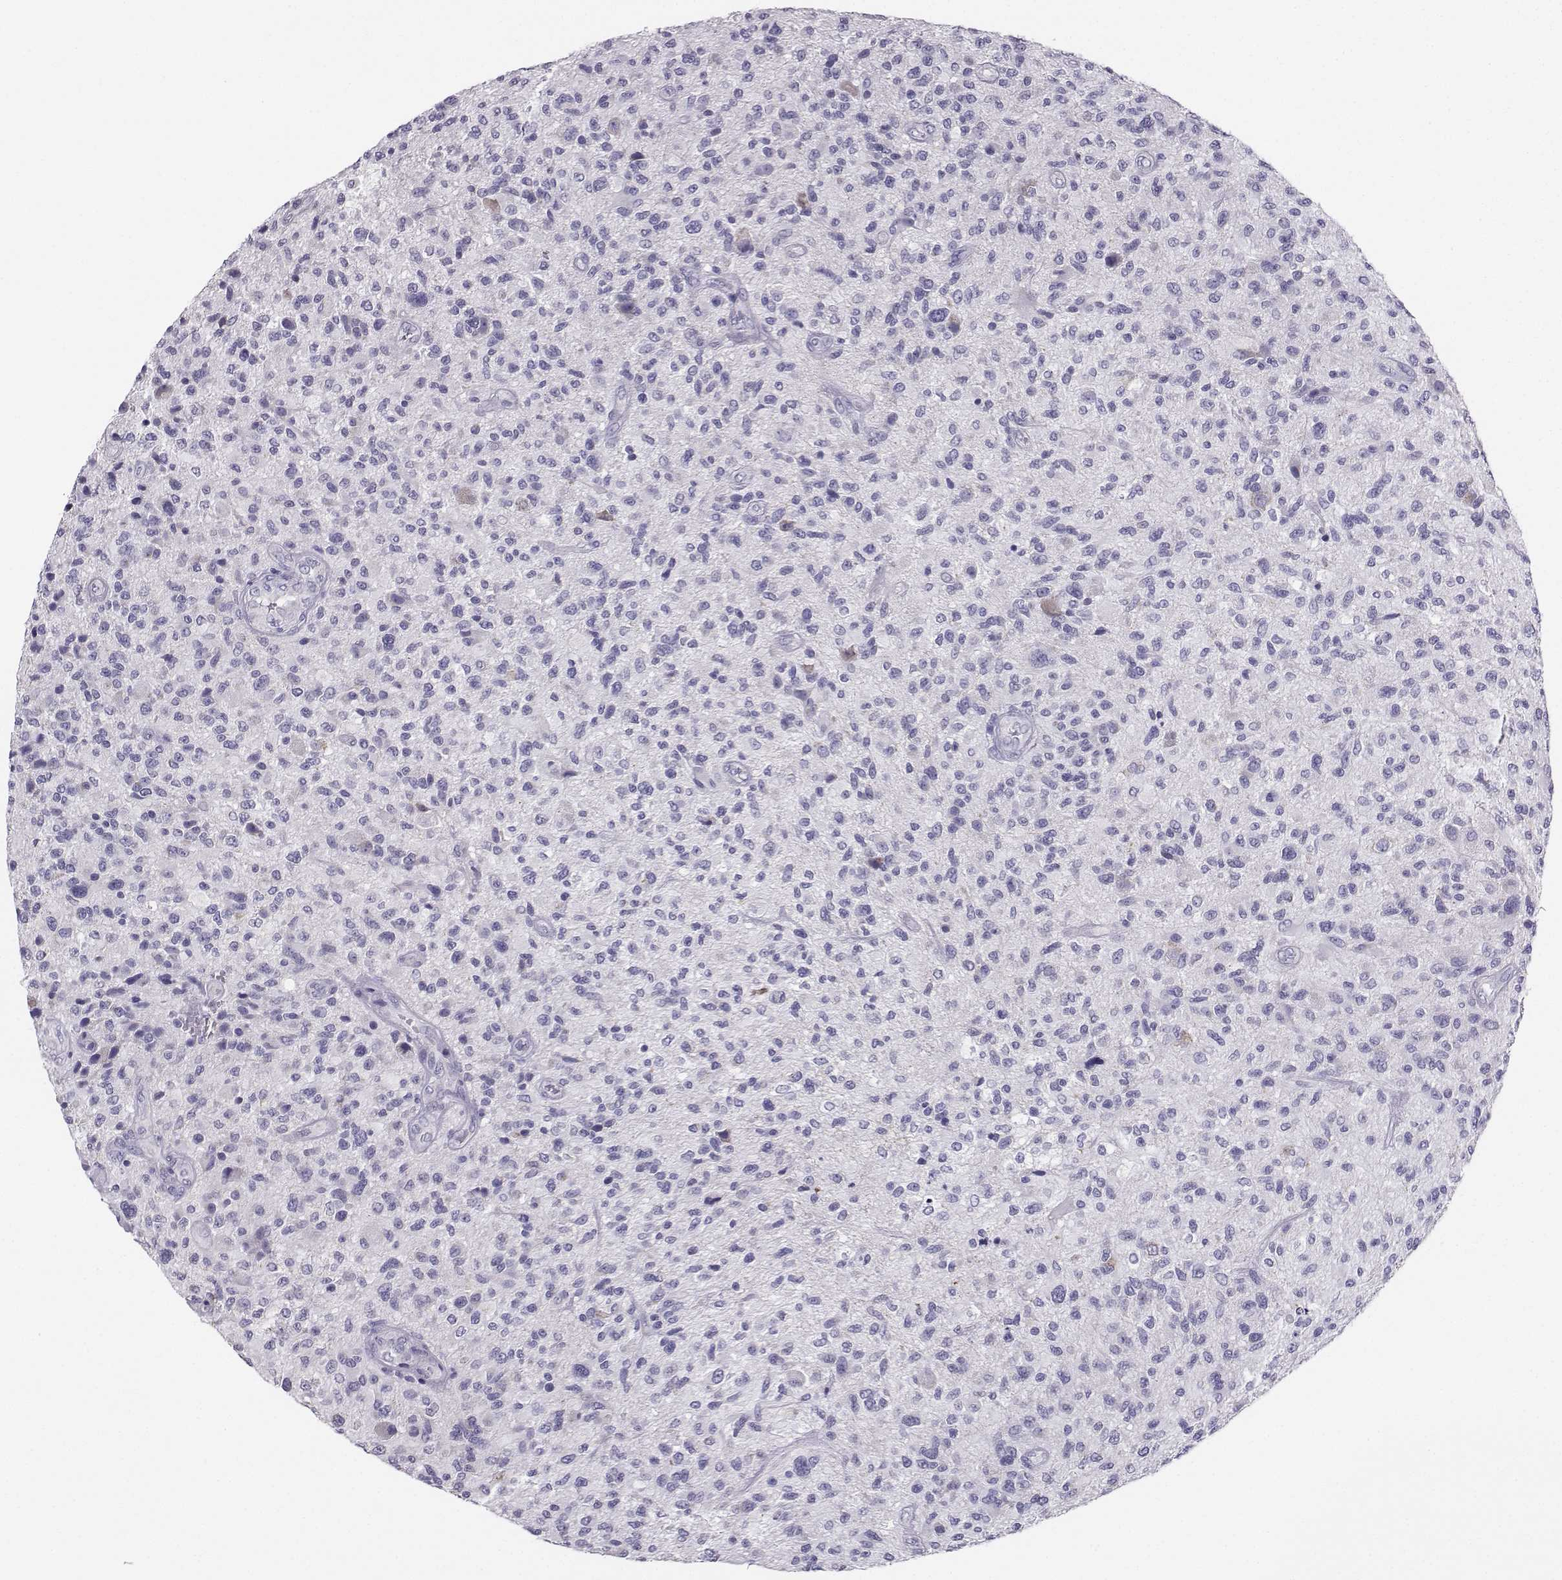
{"staining": {"intensity": "negative", "quantity": "none", "location": "none"}, "tissue": "glioma", "cell_type": "Tumor cells", "image_type": "cancer", "snomed": [{"axis": "morphology", "description": "Glioma, malignant, High grade"}, {"axis": "topography", "description": "Brain"}], "caption": "IHC histopathology image of human malignant glioma (high-grade) stained for a protein (brown), which reveals no expression in tumor cells.", "gene": "AVP", "patient": {"sex": "male", "age": 47}}